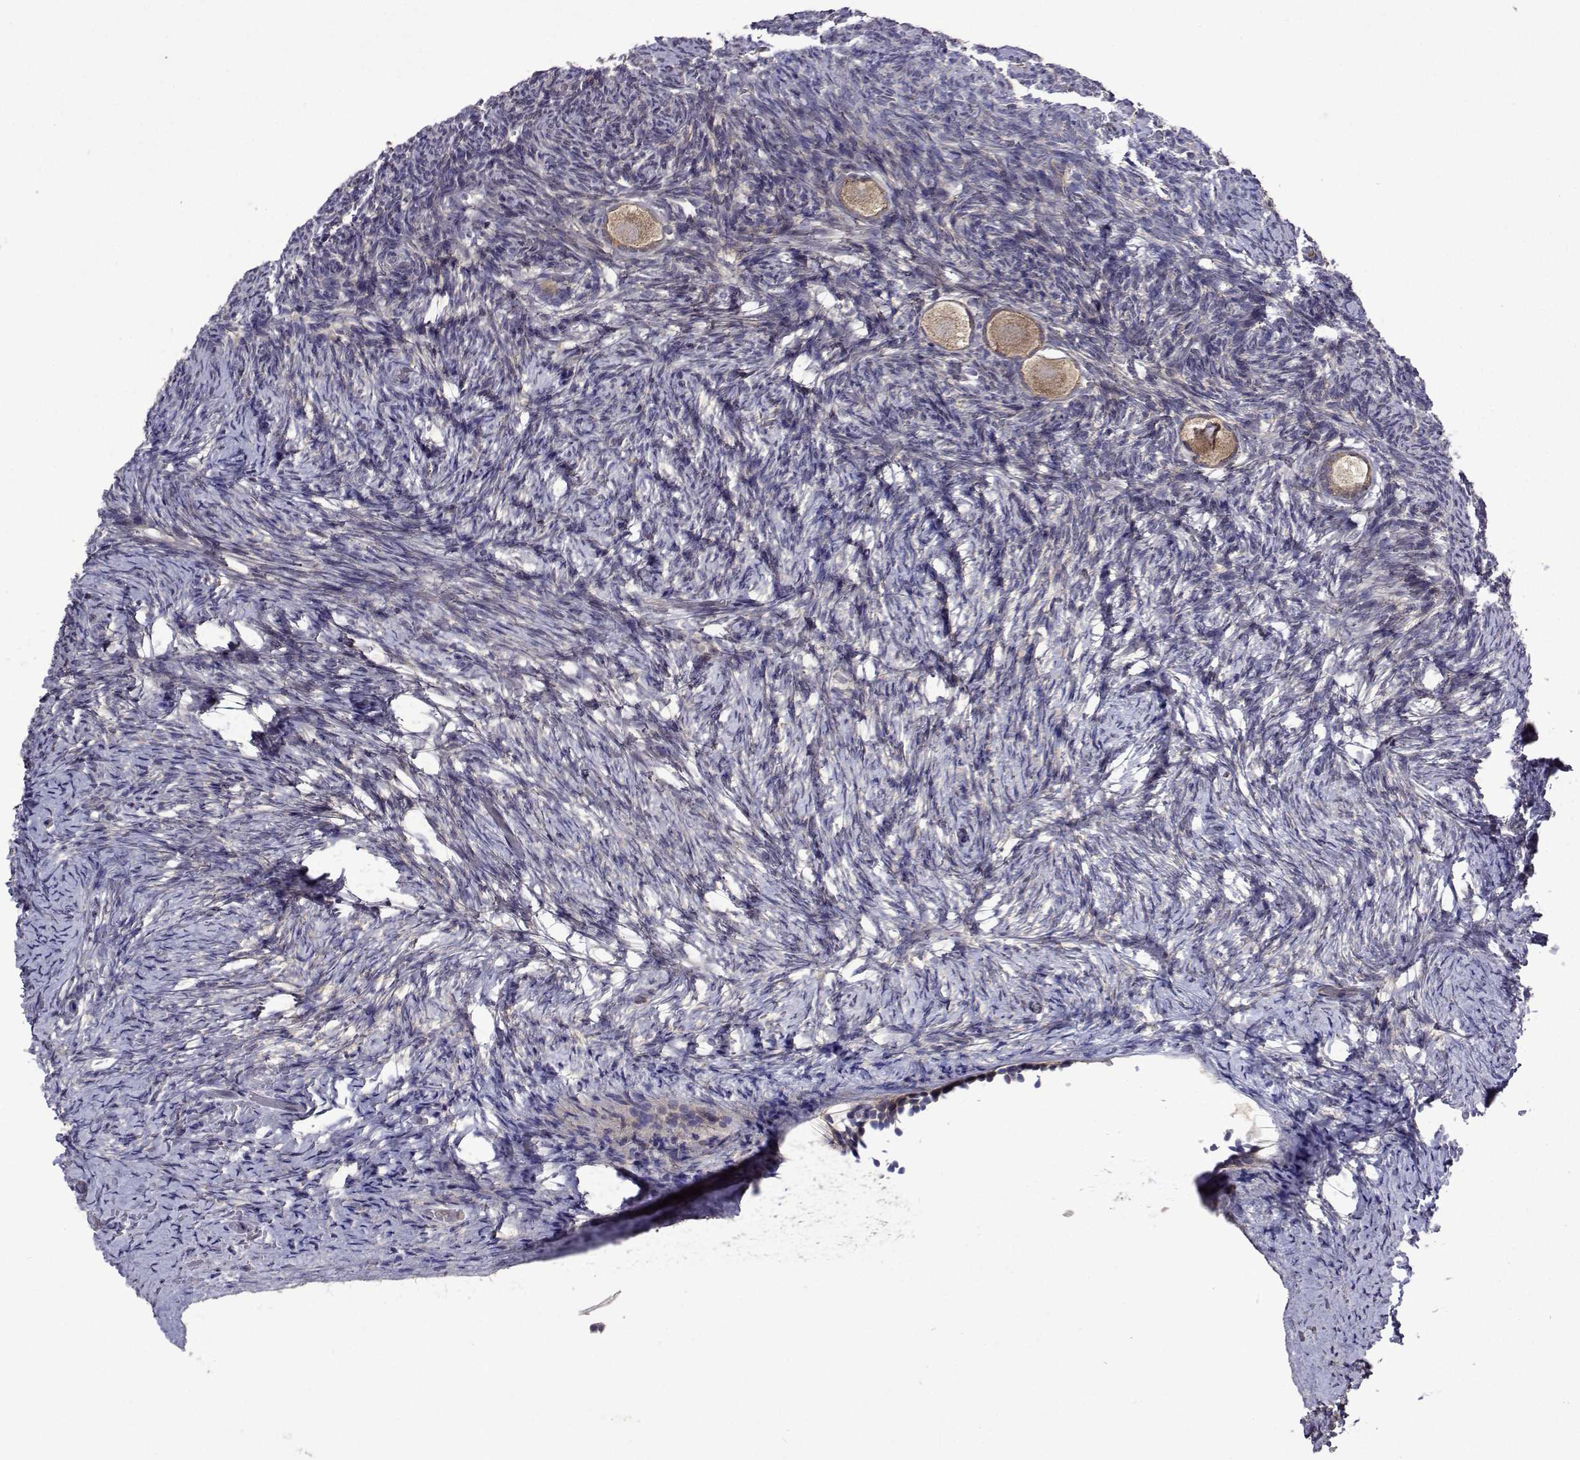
{"staining": {"intensity": "weak", "quantity": ">75%", "location": "cytoplasmic/membranous"}, "tissue": "ovary", "cell_type": "Follicle cells", "image_type": "normal", "snomed": [{"axis": "morphology", "description": "Normal tissue, NOS"}, {"axis": "topography", "description": "Ovary"}], "caption": "DAB immunohistochemical staining of normal ovary displays weak cytoplasmic/membranous protein expression in approximately >75% of follicle cells.", "gene": "TARBP2", "patient": {"sex": "female", "age": 34}}